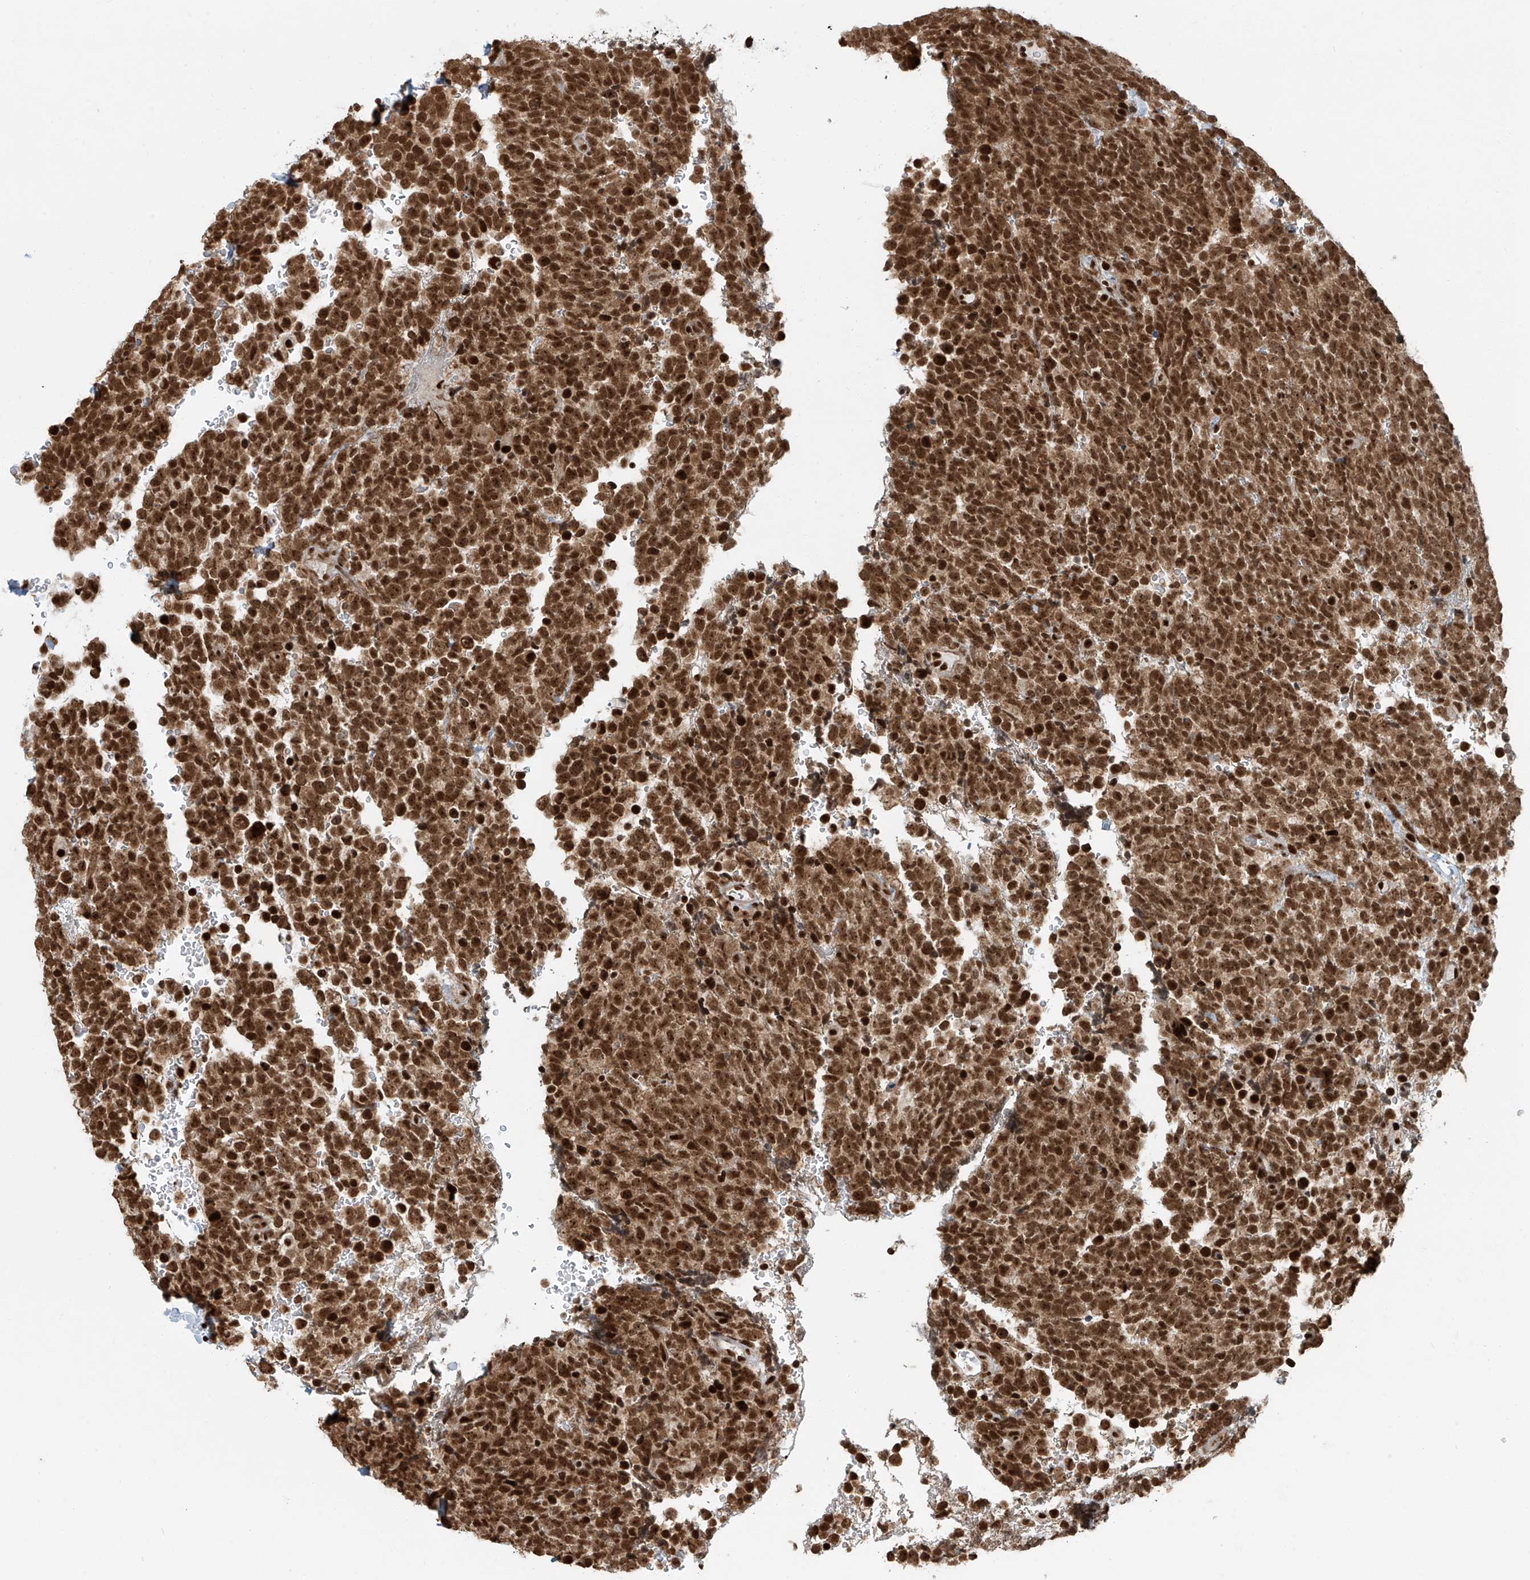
{"staining": {"intensity": "strong", "quantity": ">75%", "location": "nuclear"}, "tissue": "urothelial cancer", "cell_type": "Tumor cells", "image_type": "cancer", "snomed": [{"axis": "morphology", "description": "Urothelial carcinoma, High grade"}, {"axis": "topography", "description": "Urinary bladder"}], "caption": "High-grade urothelial carcinoma stained for a protein (brown) exhibits strong nuclear positive positivity in approximately >75% of tumor cells.", "gene": "FAM193B", "patient": {"sex": "female", "age": 82}}